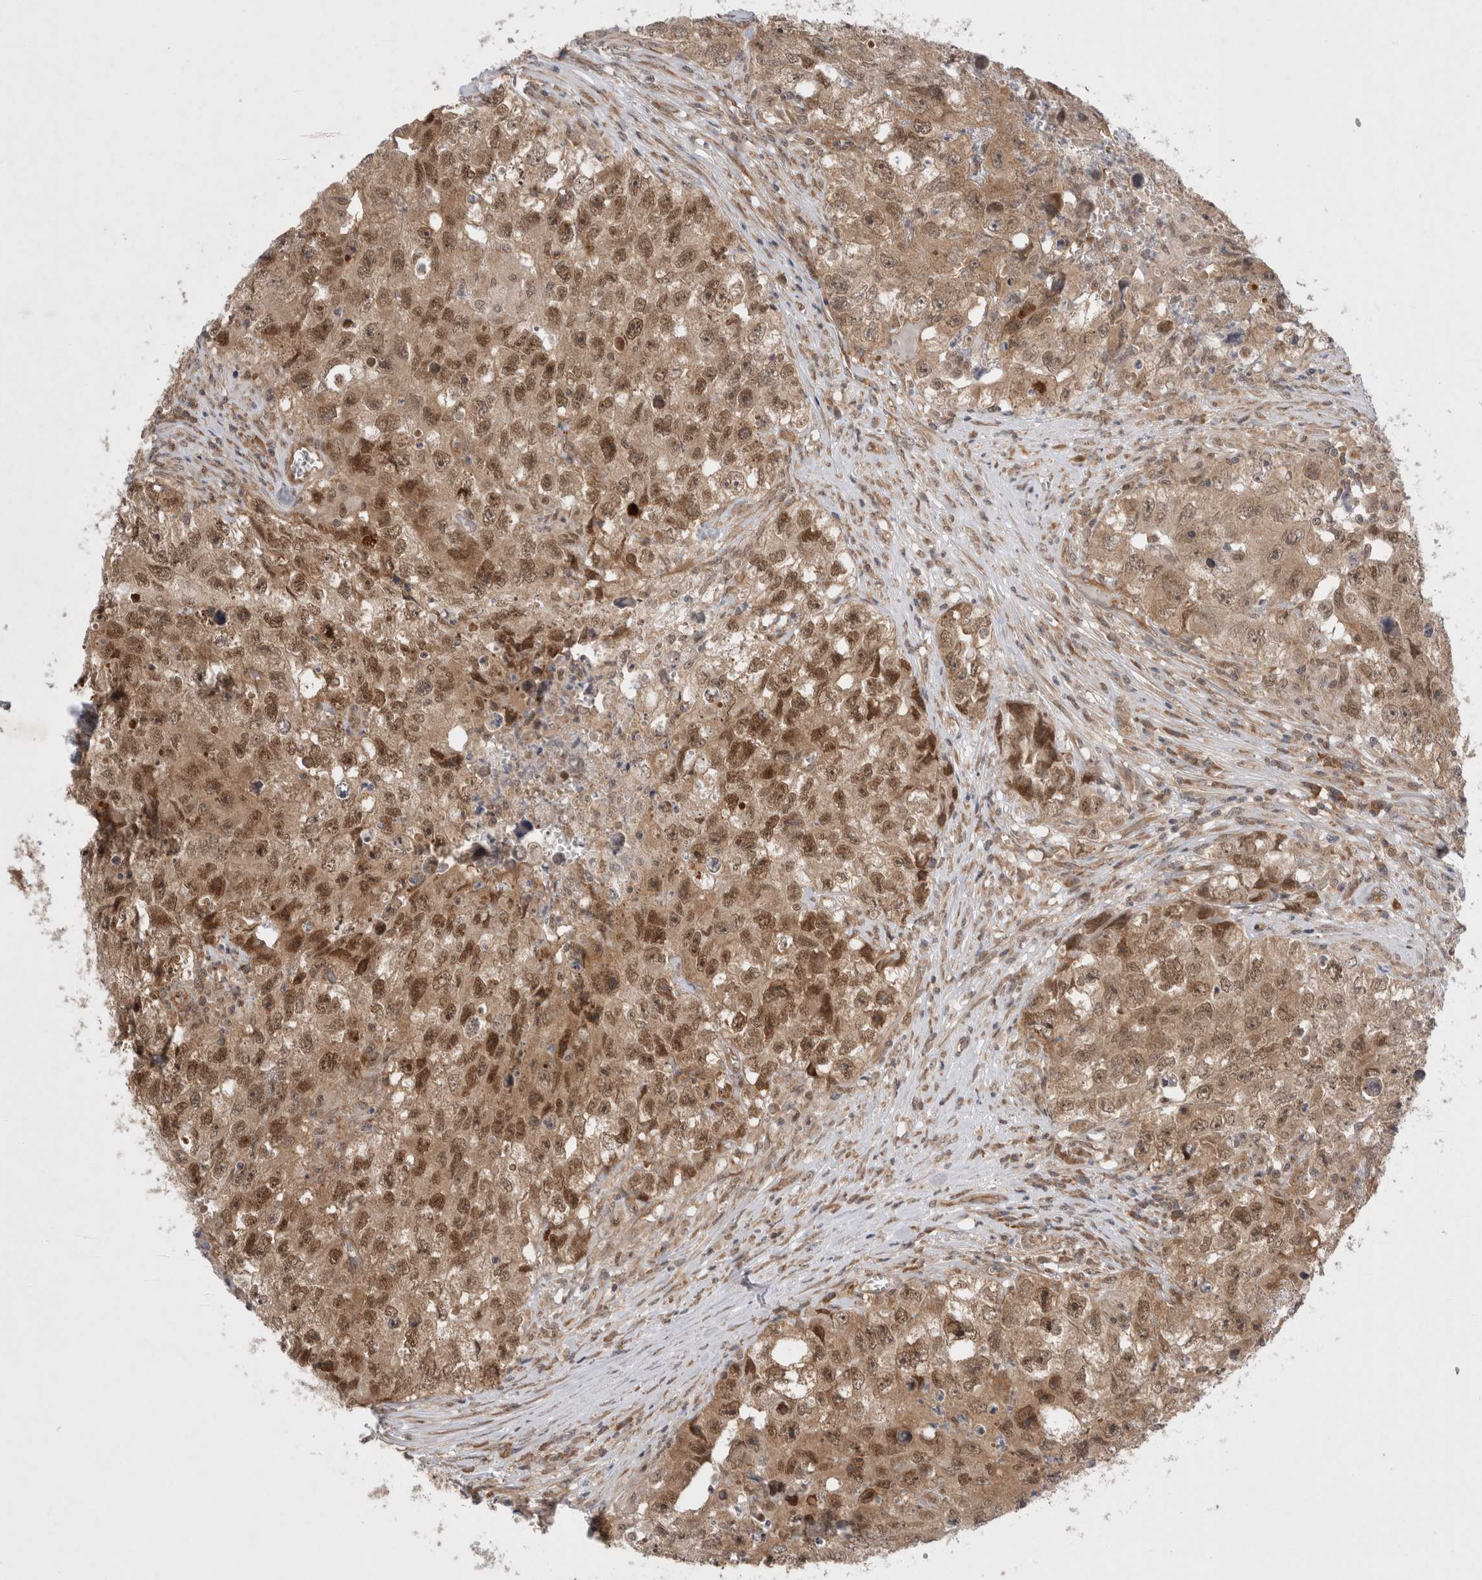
{"staining": {"intensity": "moderate", "quantity": ">75%", "location": "cytoplasmic/membranous,nuclear"}, "tissue": "testis cancer", "cell_type": "Tumor cells", "image_type": "cancer", "snomed": [{"axis": "morphology", "description": "Seminoma, NOS"}, {"axis": "morphology", "description": "Carcinoma, Embryonal, NOS"}, {"axis": "topography", "description": "Testis"}], "caption": "The immunohistochemical stain highlights moderate cytoplasmic/membranous and nuclear positivity in tumor cells of embryonal carcinoma (testis) tissue.", "gene": "EIF3E", "patient": {"sex": "male", "age": 43}}